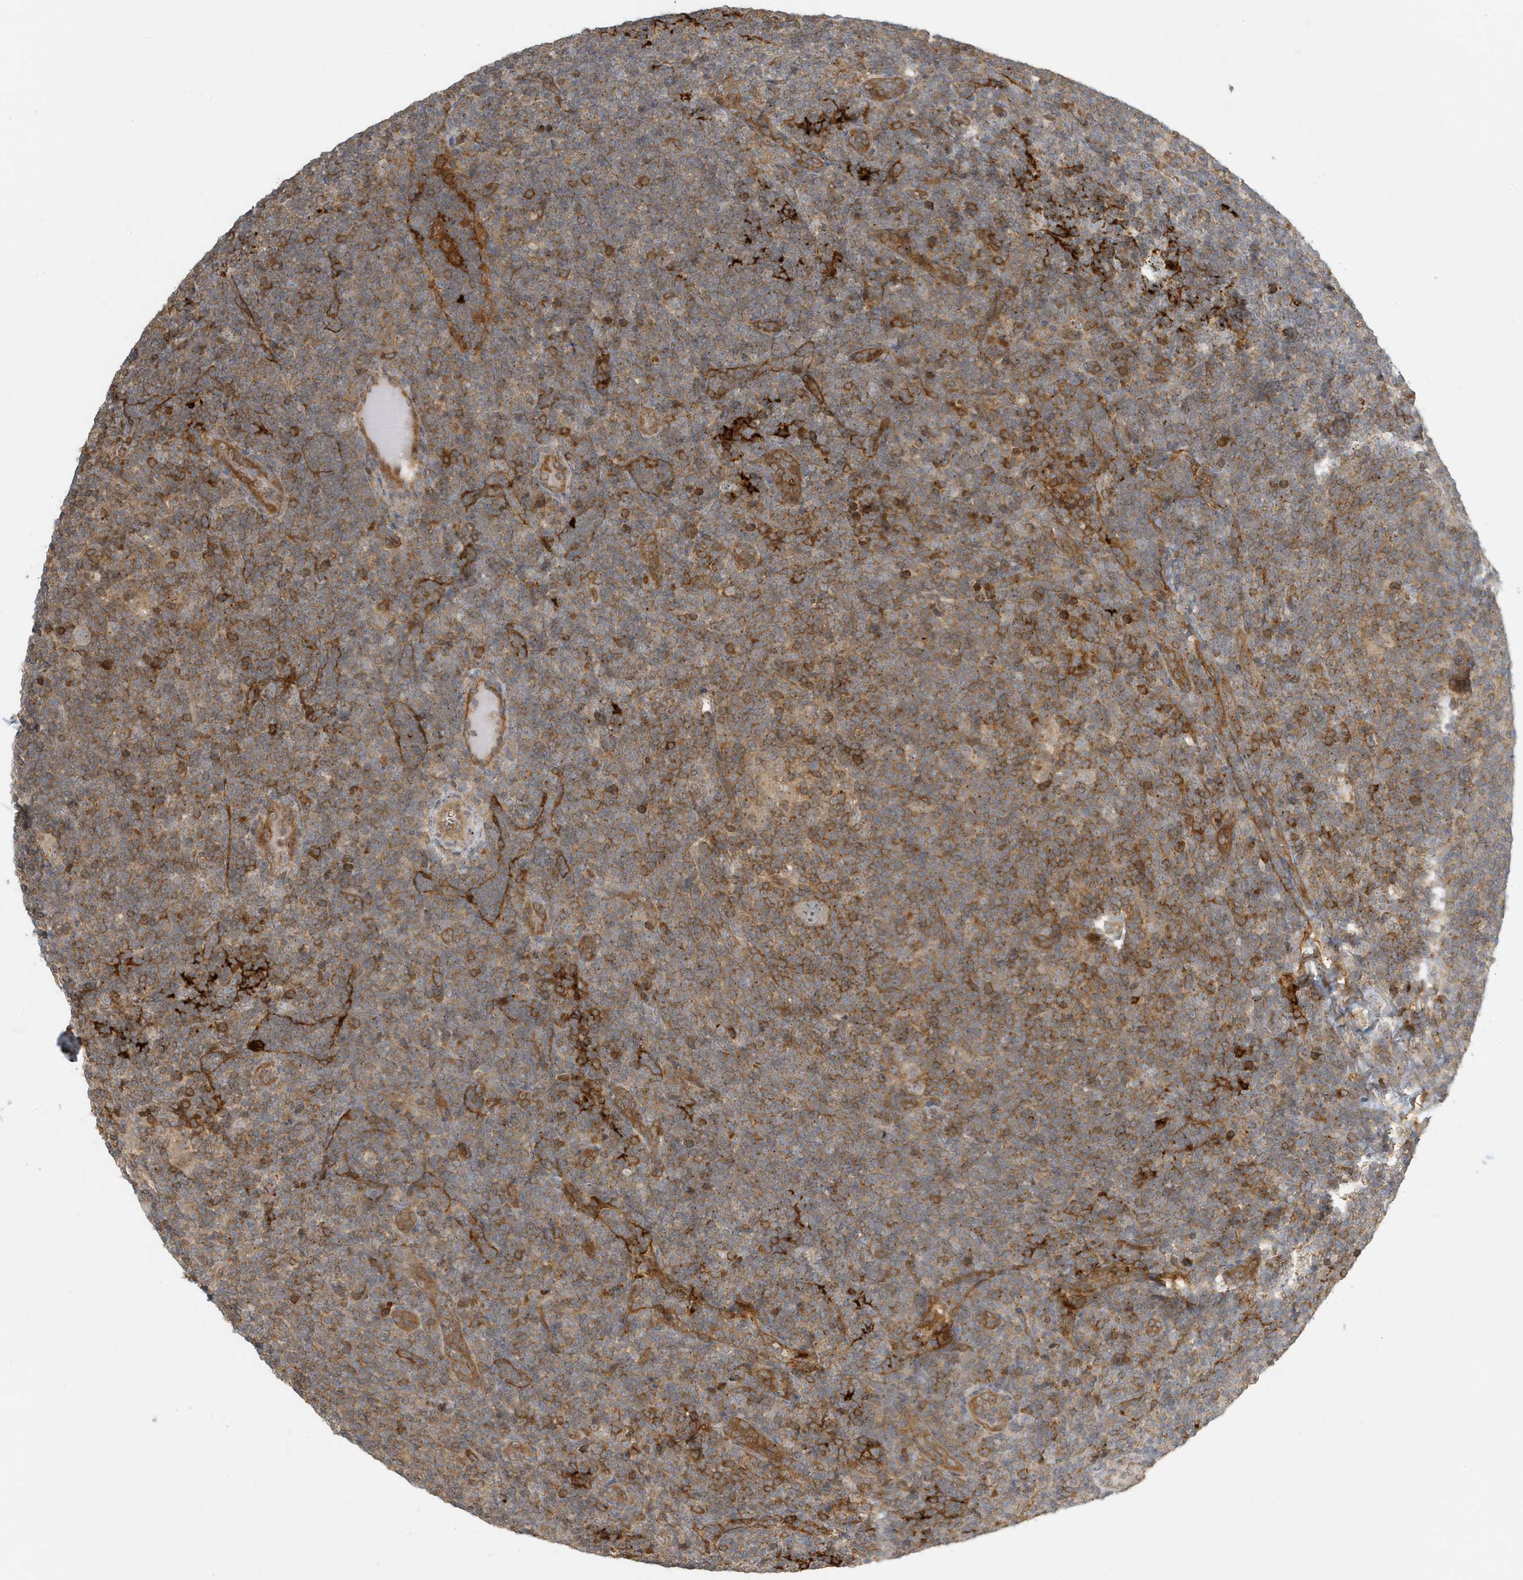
{"staining": {"intensity": "negative", "quantity": "none", "location": "none"}, "tissue": "lymphoma", "cell_type": "Tumor cells", "image_type": "cancer", "snomed": [{"axis": "morphology", "description": "Hodgkin's disease, NOS"}, {"axis": "topography", "description": "Lymph node"}], "caption": "A high-resolution micrograph shows immunohistochemistry (IHC) staining of lymphoma, which exhibits no significant expression in tumor cells. (DAB immunohistochemistry visualized using brightfield microscopy, high magnification).", "gene": "FYCO1", "patient": {"sex": "female", "age": 57}}